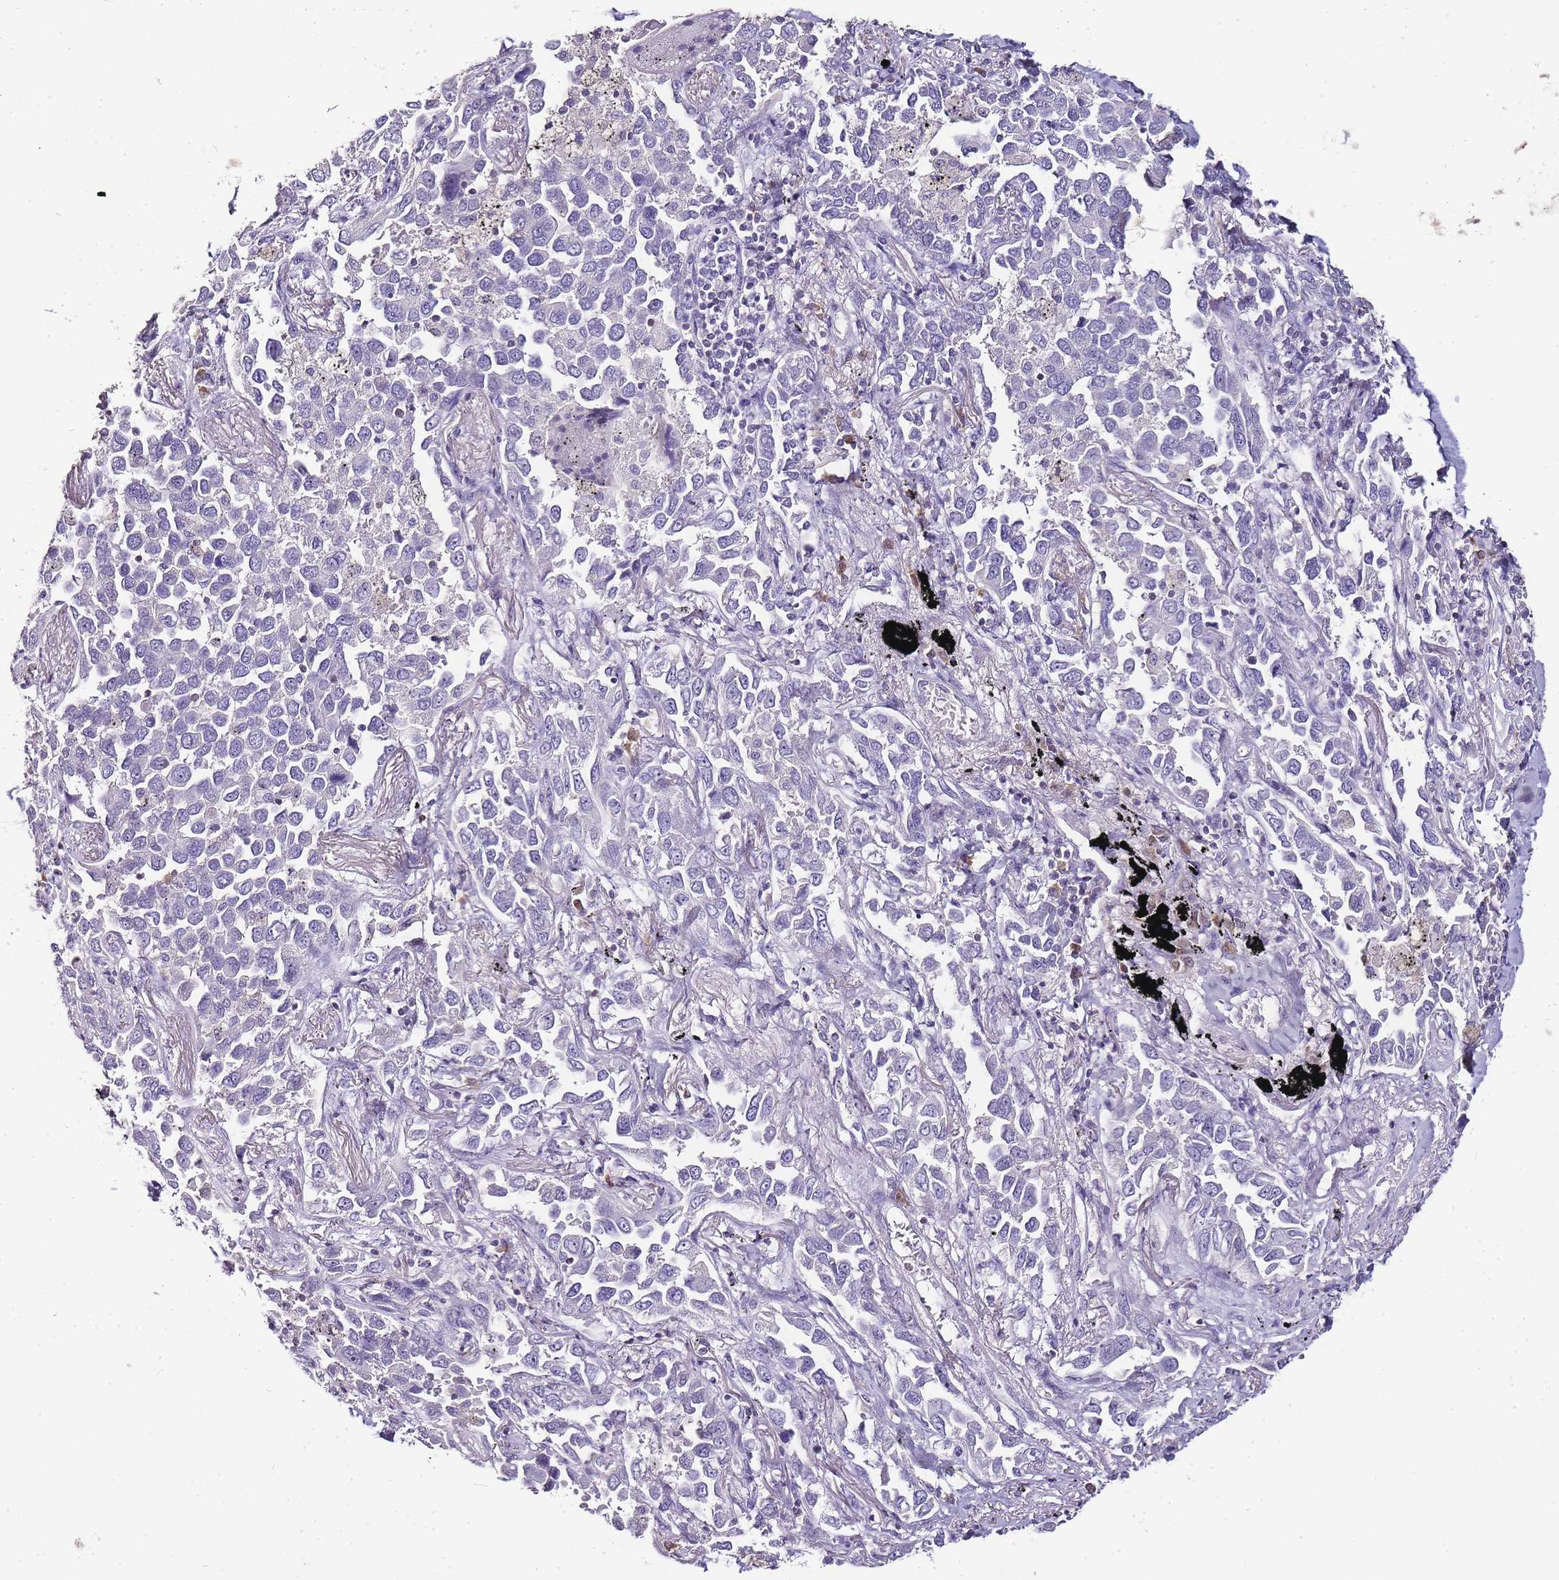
{"staining": {"intensity": "negative", "quantity": "none", "location": "none"}, "tissue": "lung cancer", "cell_type": "Tumor cells", "image_type": "cancer", "snomed": [{"axis": "morphology", "description": "Adenocarcinoma, NOS"}, {"axis": "topography", "description": "Lung"}], "caption": "A high-resolution micrograph shows immunohistochemistry staining of lung adenocarcinoma, which shows no significant expression in tumor cells.", "gene": "ZBP1", "patient": {"sex": "male", "age": 67}}